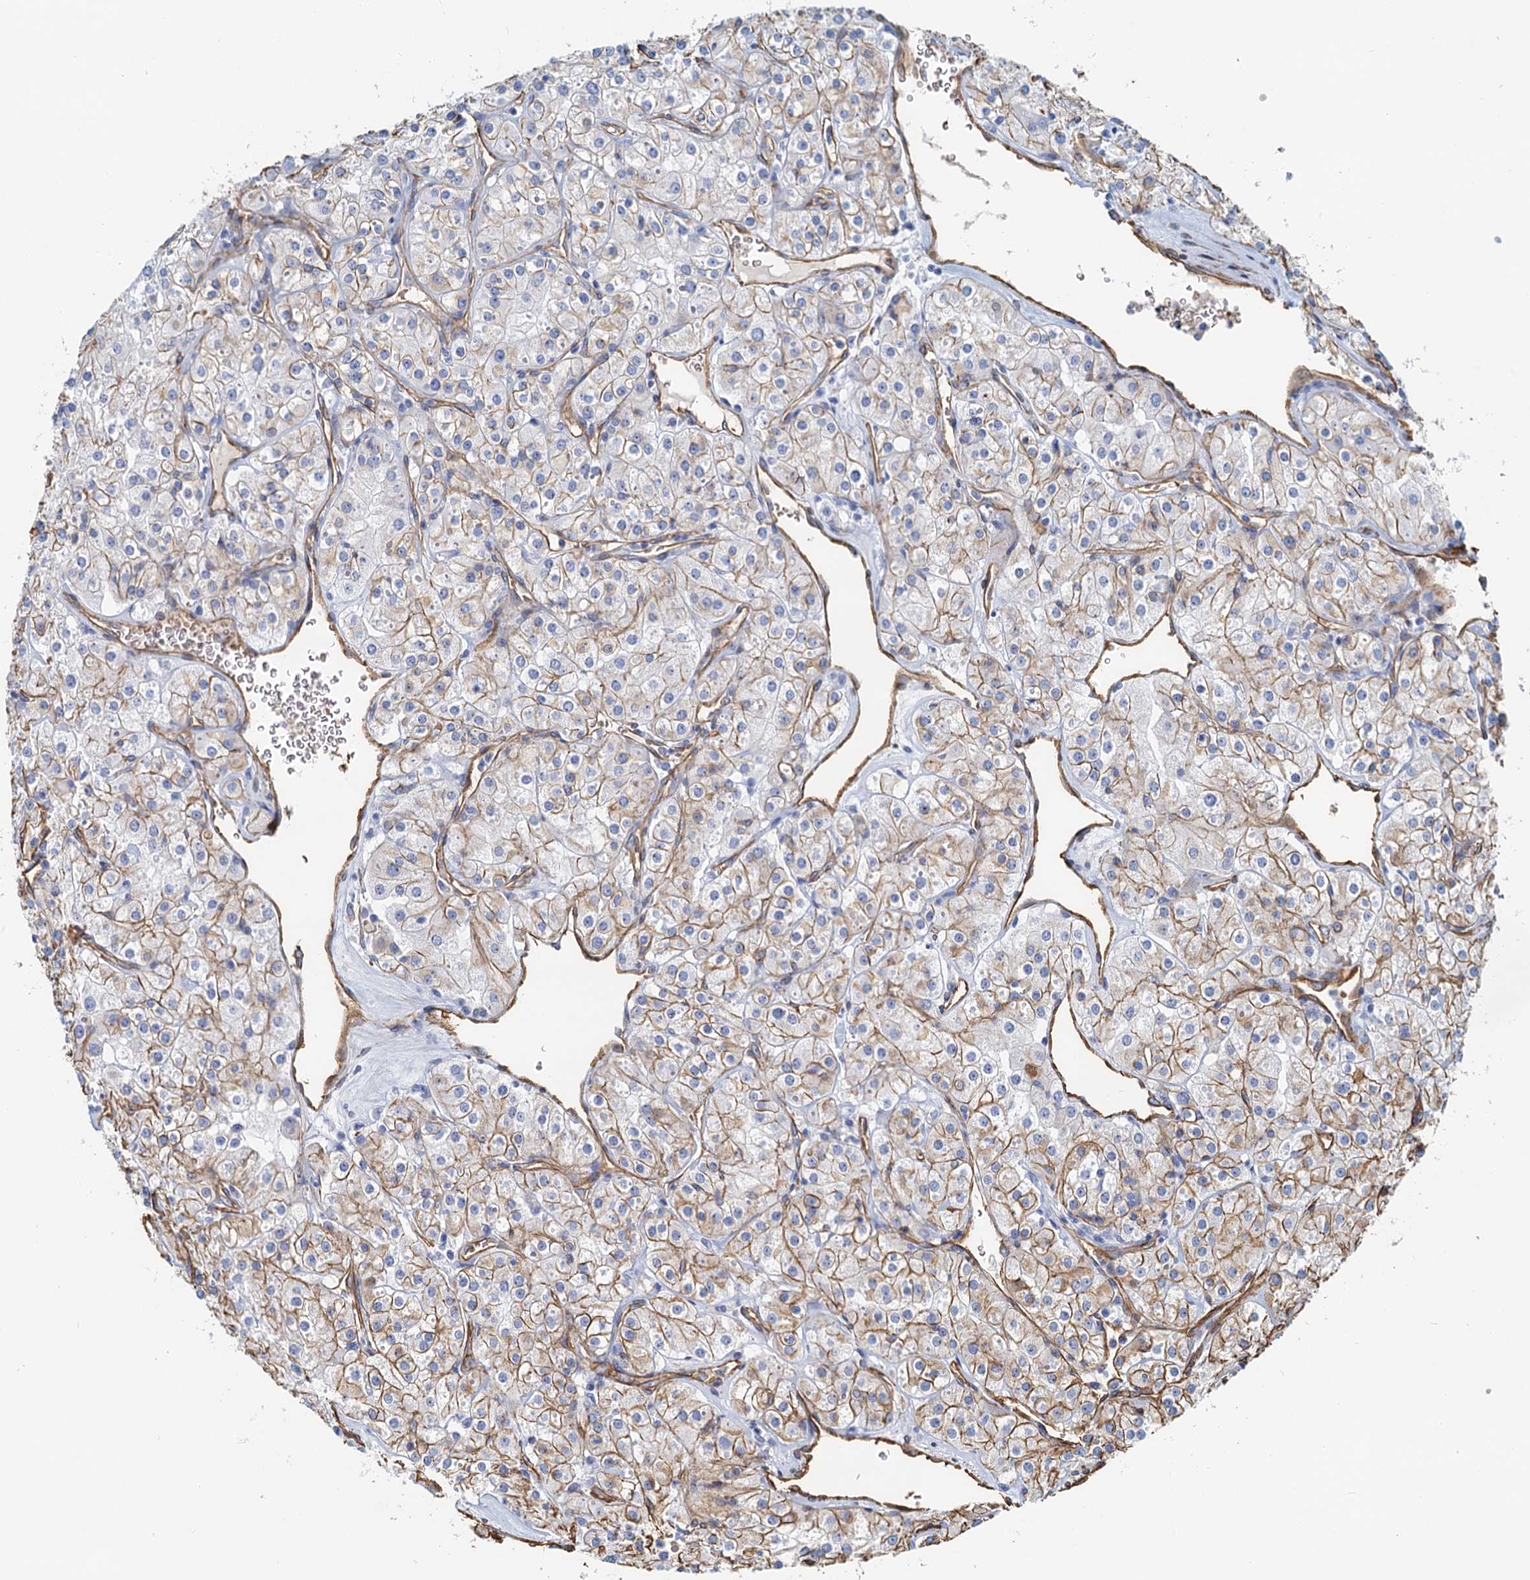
{"staining": {"intensity": "moderate", "quantity": "25%-75%", "location": "cytoplasmic/membranous"}, "tissue": "renal cancer", "cell_type": "Tumor cells", "image_type": "cancer", "snomed": [{"axis": "morphology", "description": "Adenocarcinoma, NOS"}, {"axis": "topography", "description": "Kidney"}], "caption": "Protein expression analysis of human renal cancer reveals moderate cytoplasmic/membranous expression in approximately 25%-75% of tumor cells.", "gene": "DGKG", "patient": {"sex": "male", "age": 77}}